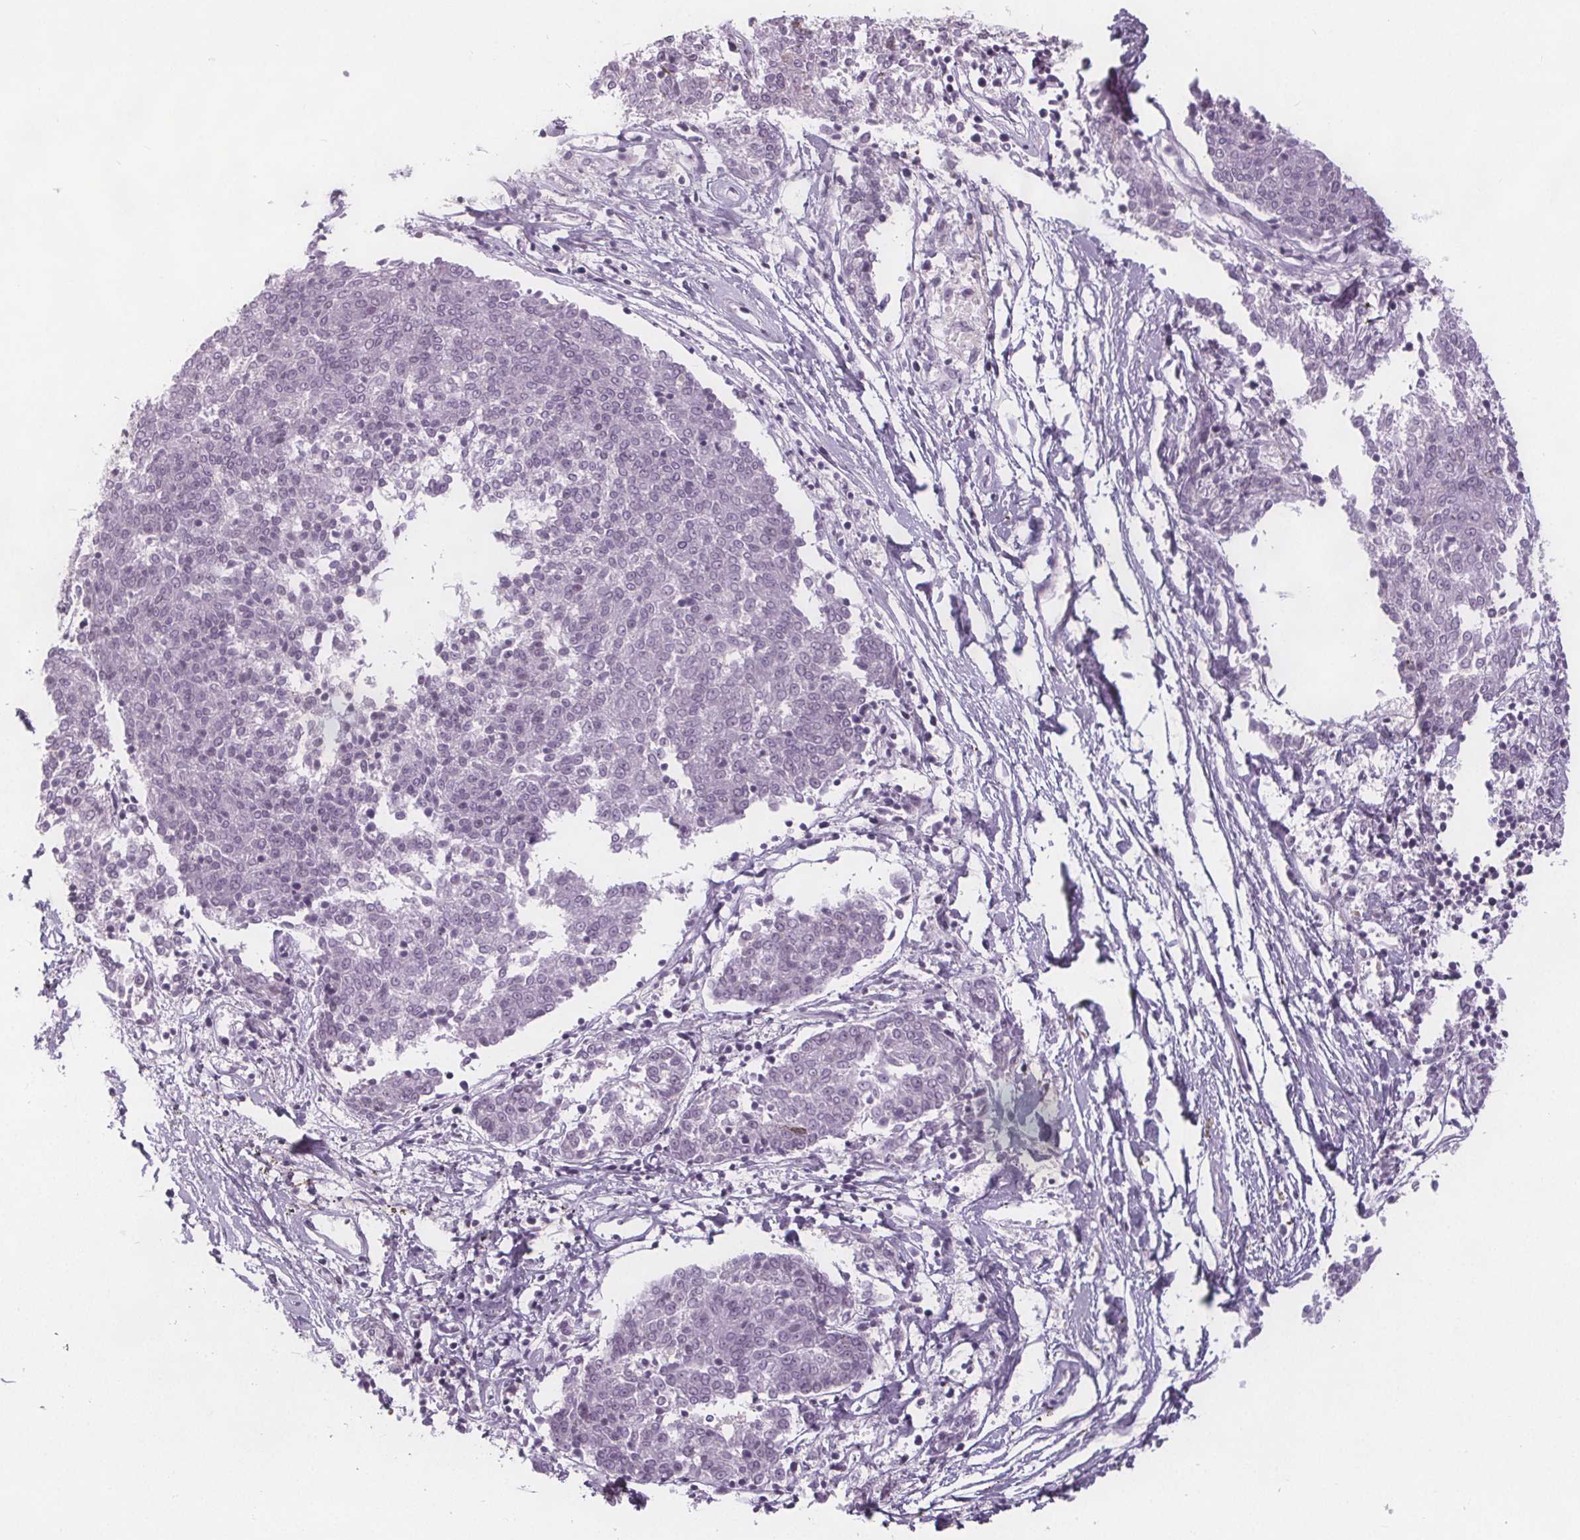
{"staining": {"intensity": "weak", "quantity": "<25%", "location": "nuclear"}, "tissue": "melanoma", "cell_type": "Tumor cells", "image_type": "cancer", "snomed": [{"axis": "morphology", "description": "Malignant melanoma, NOS"}, {"axis": "topography", "description": "Skin"}], "caption": "The IHC micrograph has no significant positivity in tumor cells of malignant melanoma tissue. (DAB (3,3'-diaminobenzidine) IHC visualized using brightfield microscopy, high magnification).", "gene": "NOLC1", "patient": {"sex": "female", "age": 72}}